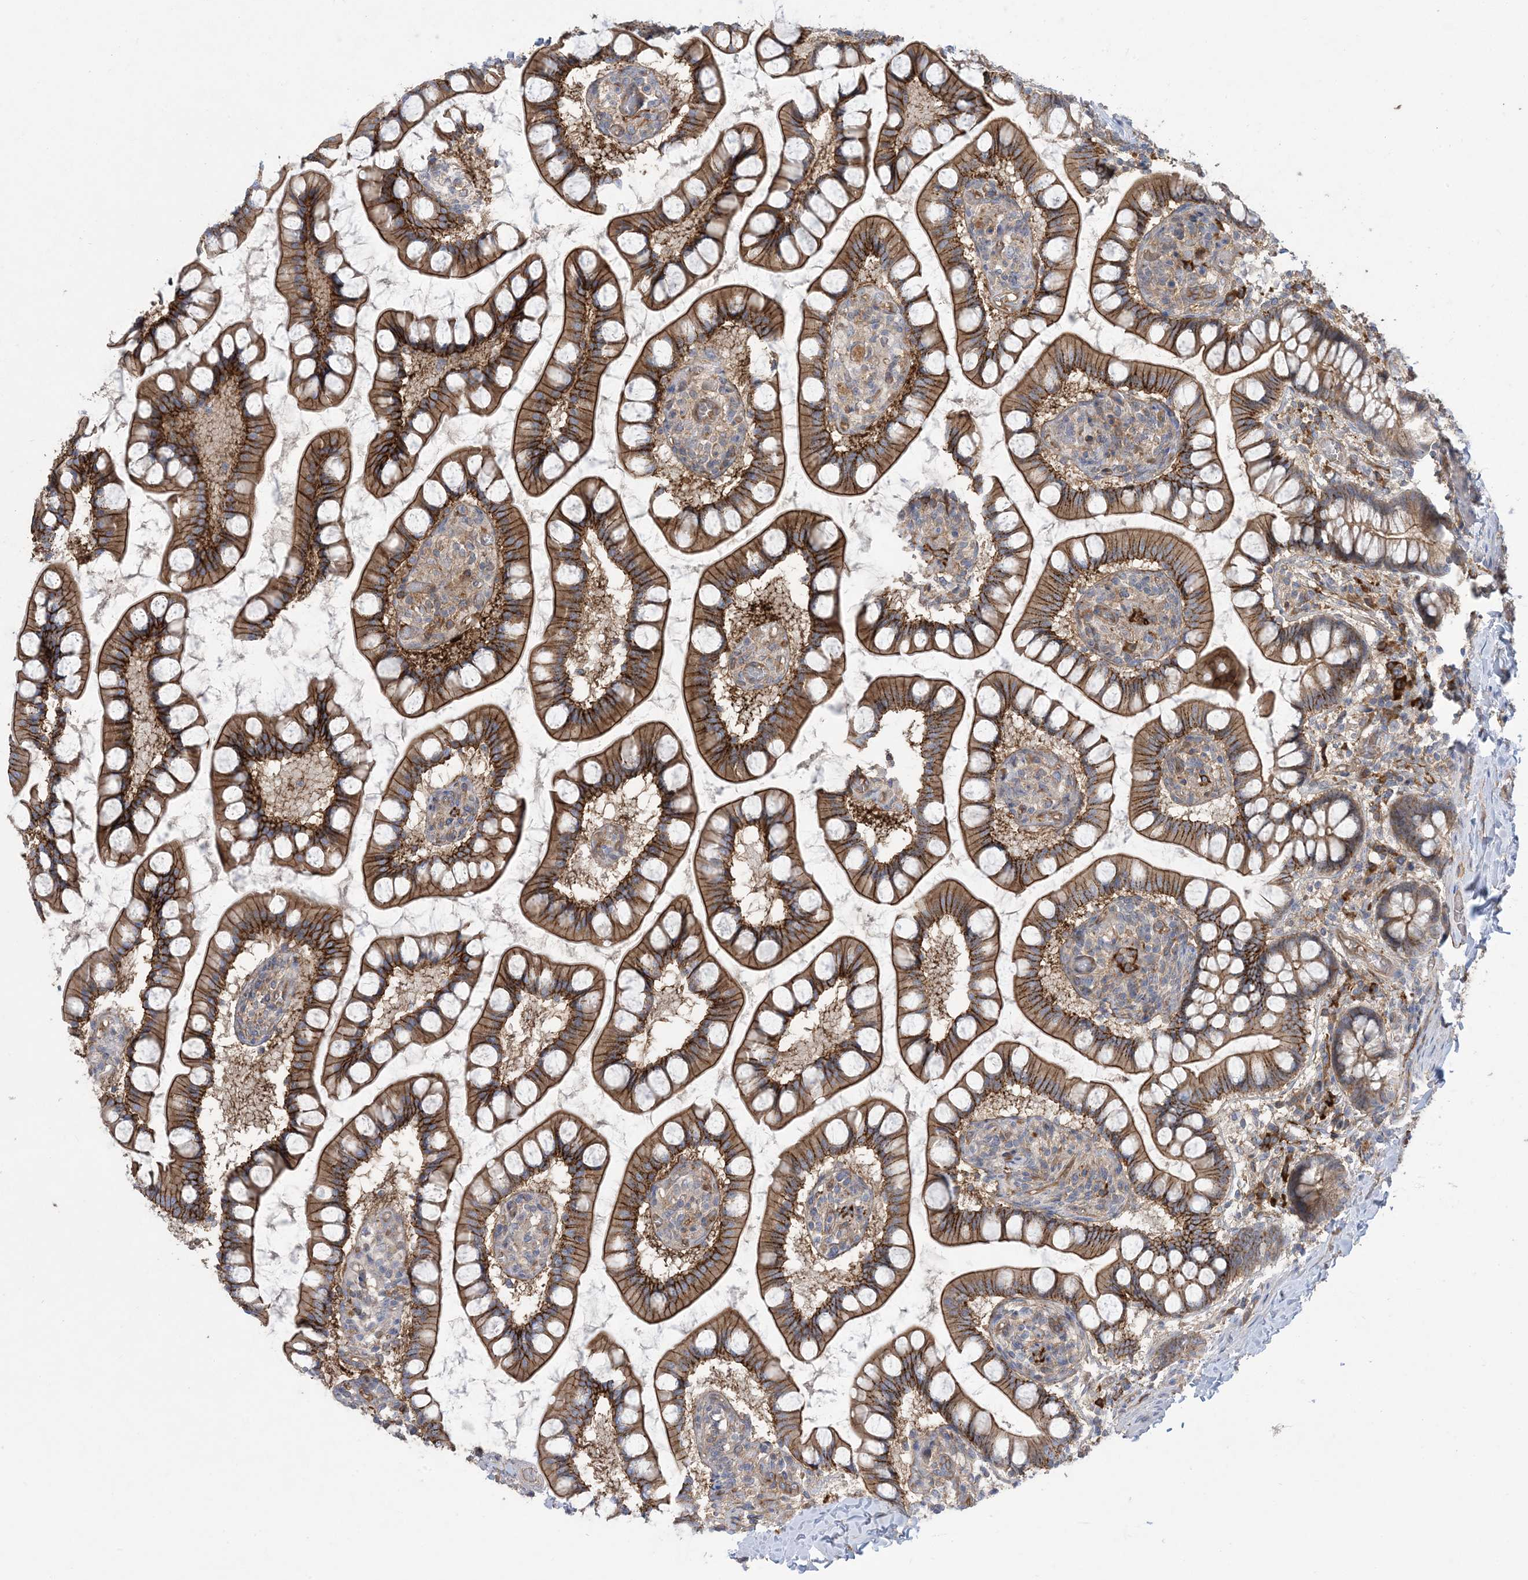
{"staining": {"intensity": "strong", "quantity": ">75%", "location": "cytoplasmic/membranous"}, "tissue": "small intestine", "cell_type": "Glandular cells", "image_type": "normal", "snomed": [{"axis": "morphology", "description": "Normal tissue, NOS"}, {"axis": "topography", "description": "Small intestine"}], "caption": "Protein expression analysis of normal small intestine demonstrates strong cytoplasmic/membranous expression in about >75% of glandular cells. The staining was performed using DAB, with brown indicating positive protein expression. Nuclei are stained blue with hematoxylin.", "gene": "AOC1", "patient": {"sex": "male", "age": 52}}